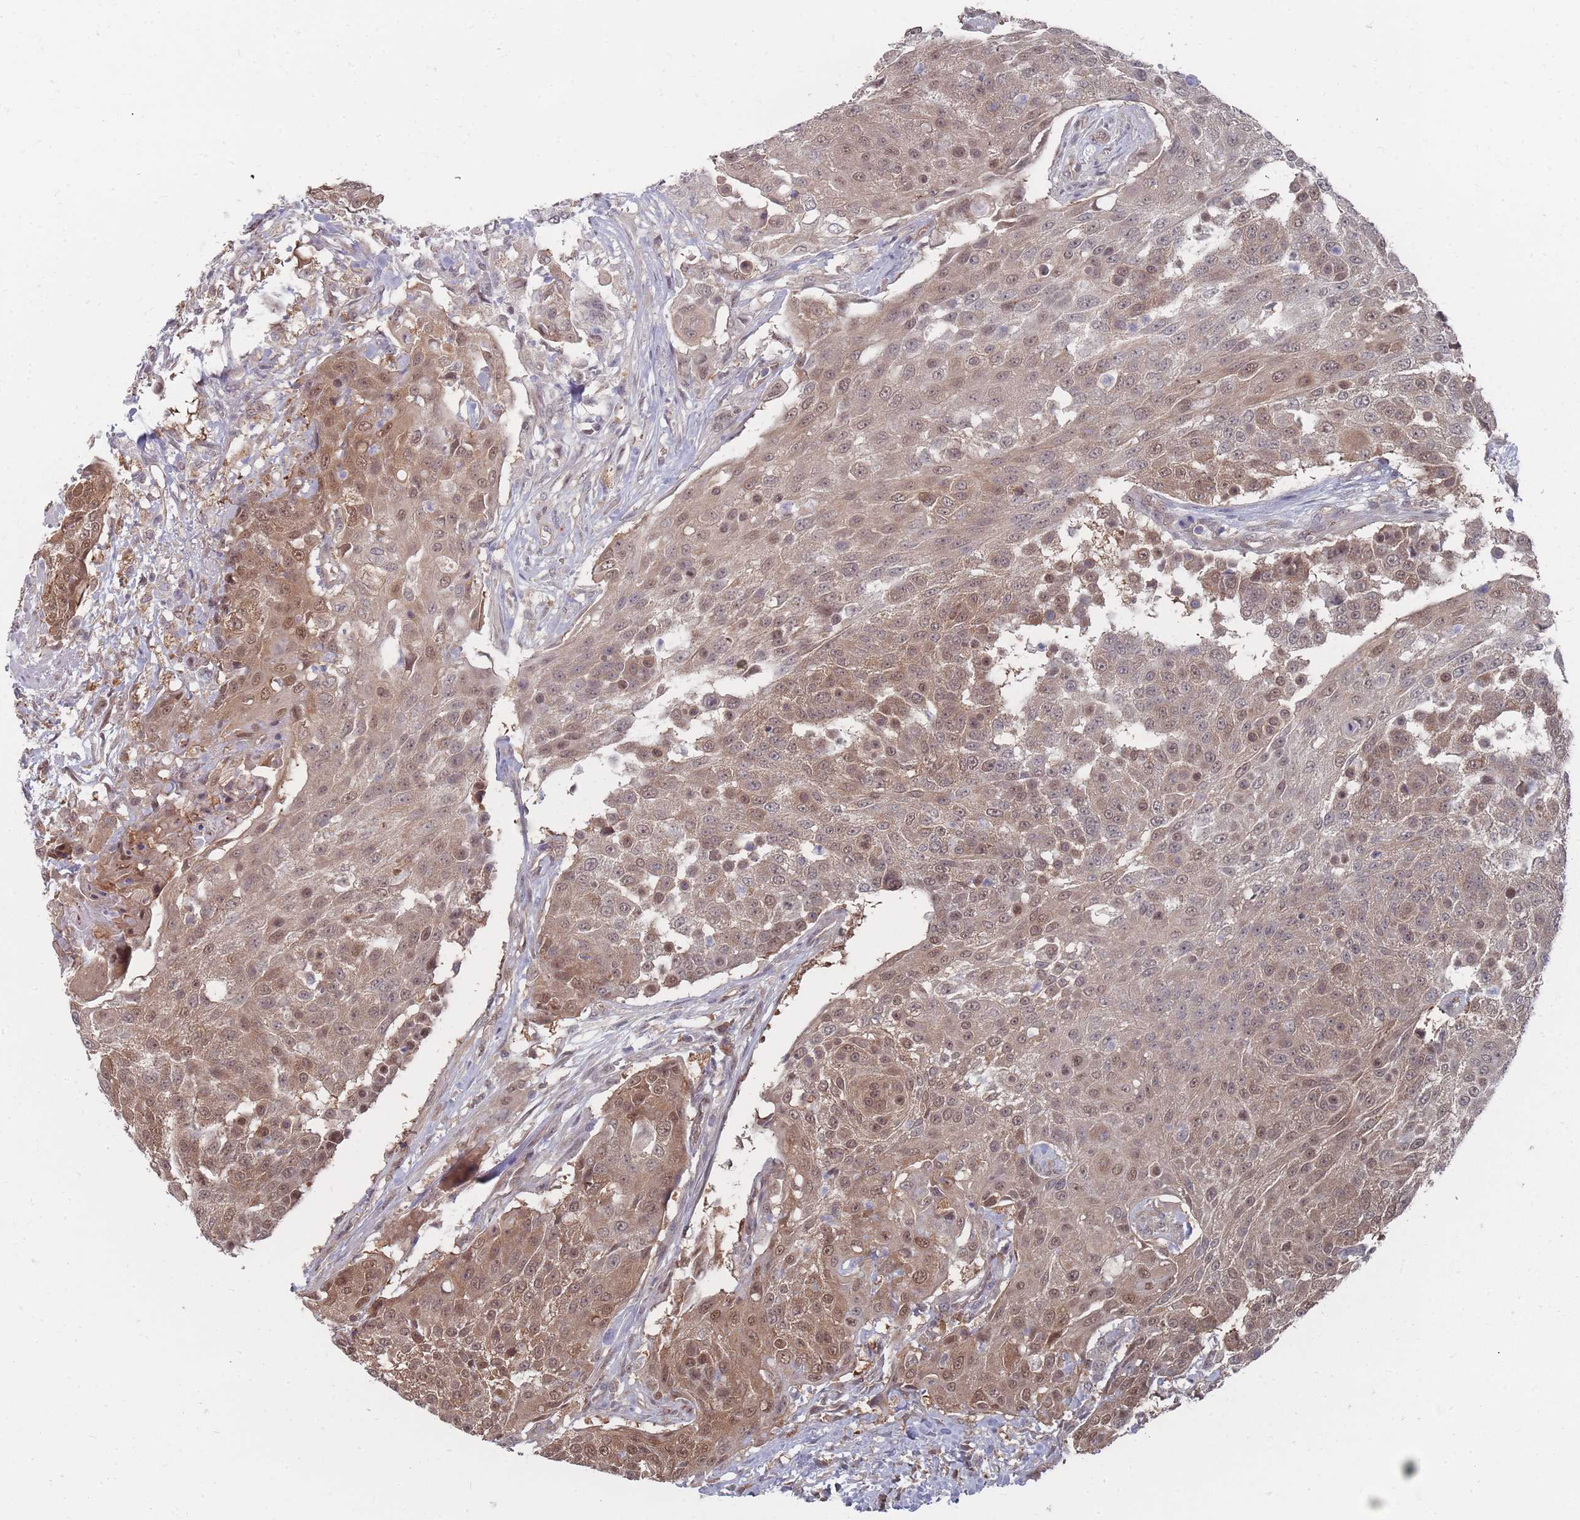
{"staining": {"intensity": "moderate", "quantity": ">75%", "location": "cytoplasmic/membranous,nuclear"}, "tissue": "urothelial cancer", "cell_type": "Tumor cells", "image_type": "cancer", "snomed": [{"axis": "morphology", "description": "Urothelial carcinoma, High grade"}, {"axis": "topography", "description": "Urinary bladder"}], "caption": "This photomicrograph exhibits IHC staining of human urothelial cancer, with medium moderate cytoplasmic/membranous and nuclear expression in approximately >75% of tumor cells.", "gene": "NKD1", "patient": {"sex": "female", "age": 63}}